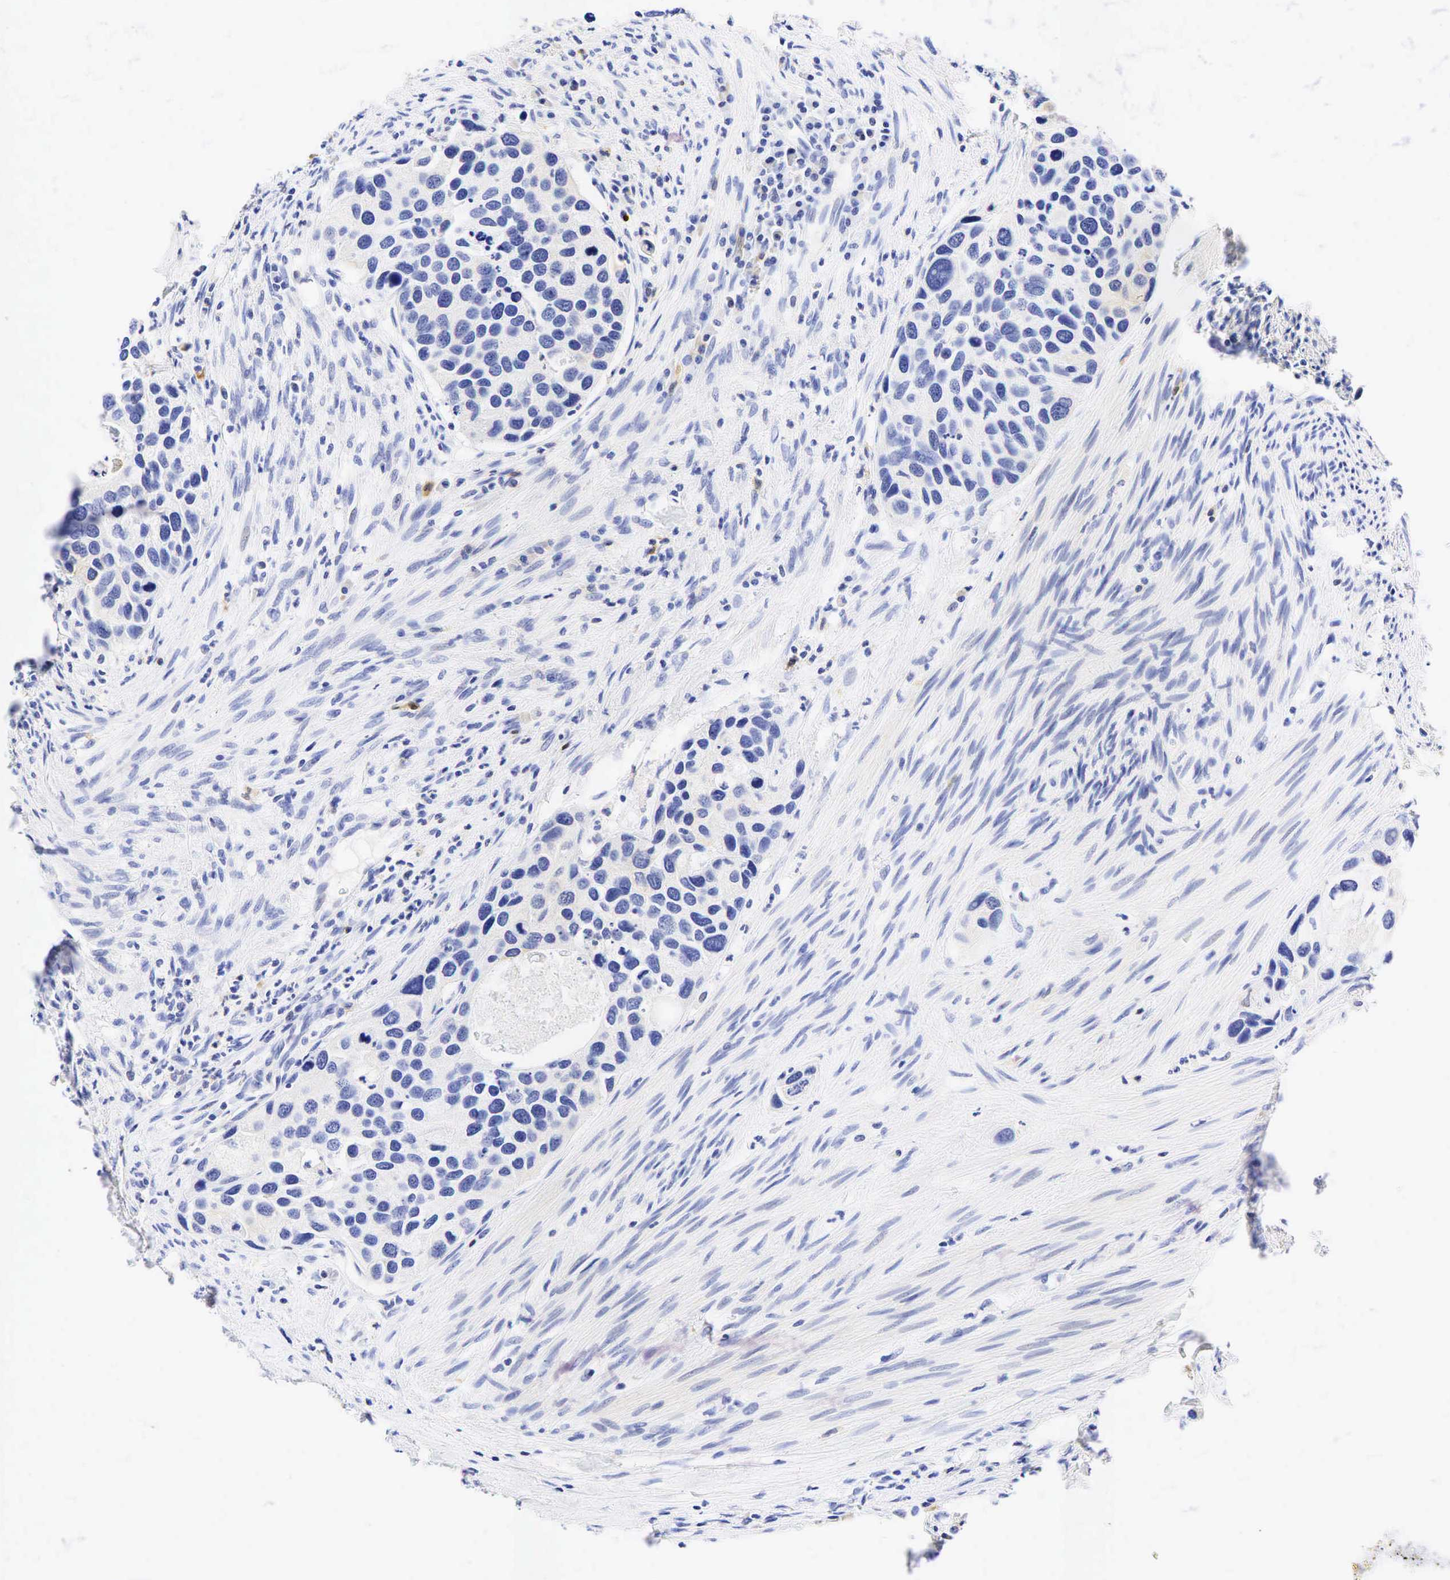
{"staining": {"intensity": "moderate", "quantity": "<25%", "location": "cytoplasmic/membranous"}, "tissue": "urothelial cancer", "cell_type": "Tumor cells", "image_type": "cancer", "snomed": [{"axis": "morphology", "description": "Urothelial carcinoma, High grade"}, {"axis": "topography", "description": "Urinary bladder"}], "caption": "This photomicrograph reveals immunohistochemistry (IHC) staining of high-grade urothelial carcinoma, with low moderate cytoplasmic/membranous expression in approximately <25% of tumor cells.", "gene": "TNFRSF8", "patient": {"sex": "male", "age": 66}}